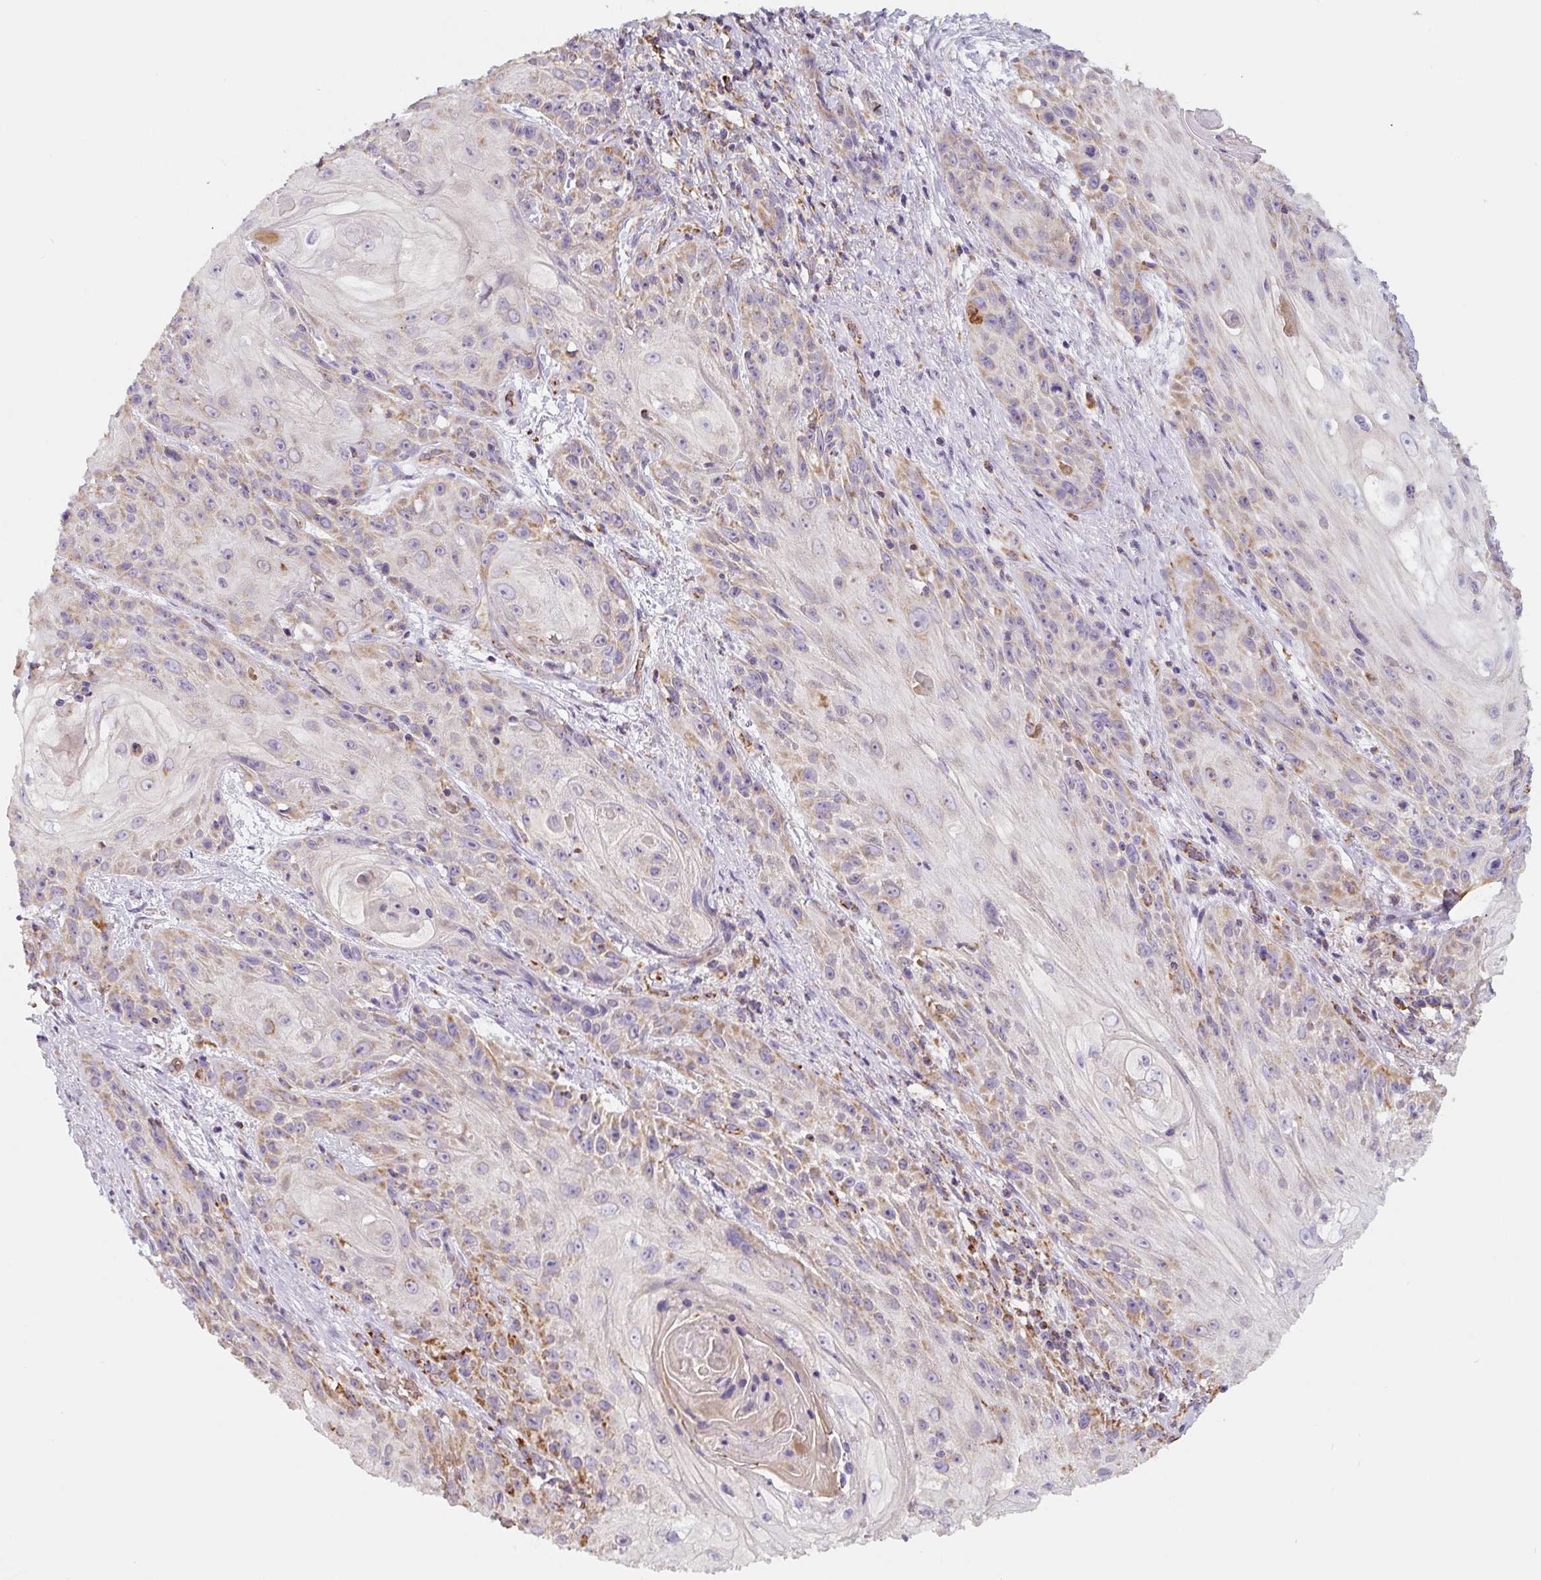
{"staining": {"intensity": "moderate", "quantity": "25%-75%", "location": "cytoplasmic/membranous"}, "tissue": "skin cancer", "cell_type": "Tumor cells", "image_type": "cancer", "snomed": [{"axis": "morphology", "description": "Squamous cell carcinoma, NOS"}, {"axis": "topography", "description": "Skin"}, {"axis": "topography", "description": "Vulva"}], "caption": "Immunohistochemical staining of skin squamous cell carcinoma reveals medium levels of moderate cytoplasmic/membranous expression in approximately 25%-75% of tumor cells. (DAB = brown stain, brightfield microscopy at high magnification).", "gene": "MT-CO2", "patient": {"sex": "female", "age": 76}}